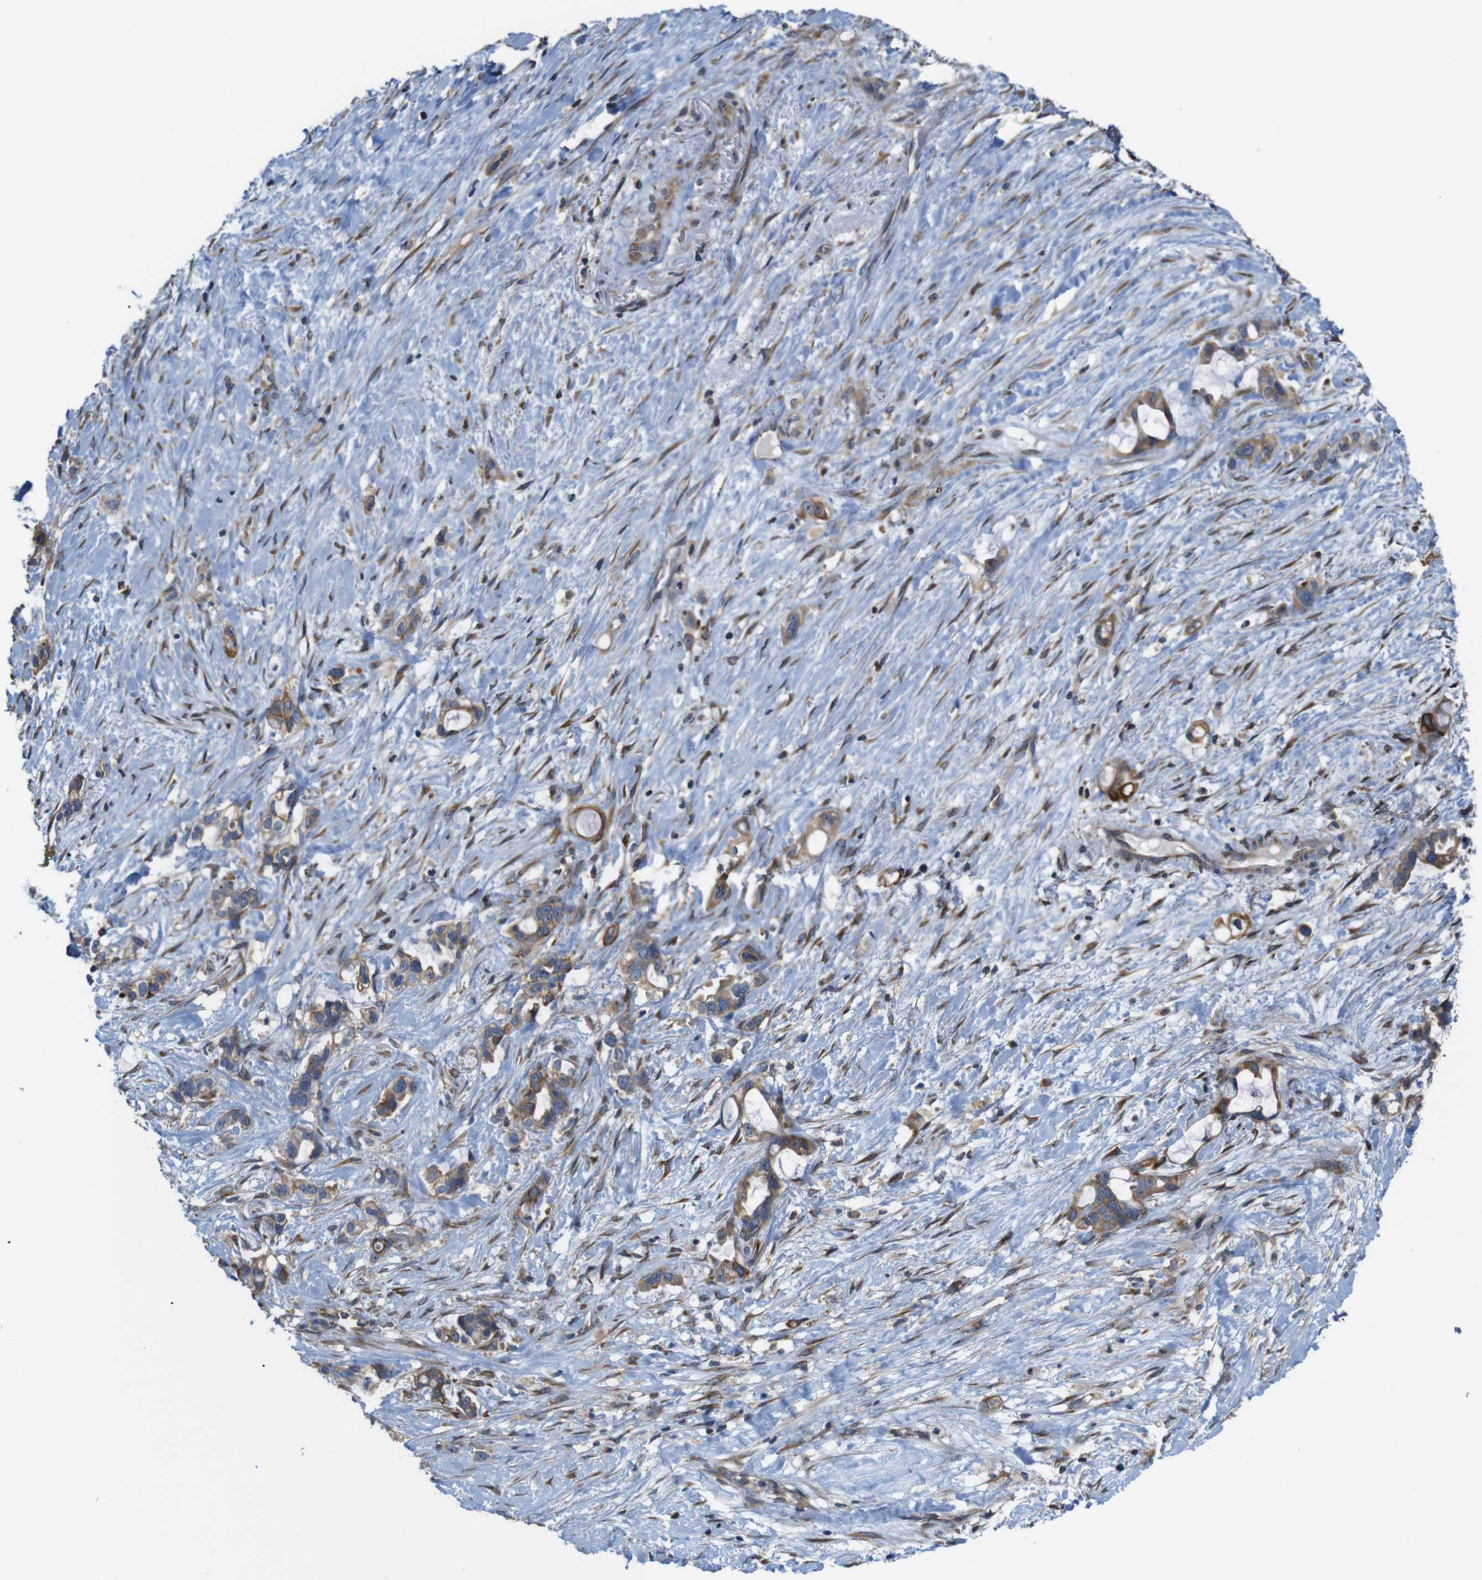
{"staining": {"intensity": "moderate", "quantity": ">75%", "location": "cytoplasmic/membranous"}, "tissue": "liver cancer", "cell_type": "Tumor cells", "image_type": "cancer", "snomed": [{"axis": "morphology", "description": "Cholangiocarcinoma"}, {"axis": "topography", "description": "Liver"}], "caption": "Protein analysis of liver cholangiocarcinoma tissue shows moderate cytoplasmic/membranous positivity in about >75% of tumor cells. (DAB = brown stain, brightfield microscopy at high magnification).", "gene": "PCOLCE2", "patient": {"sex": "female", "age": 65}}